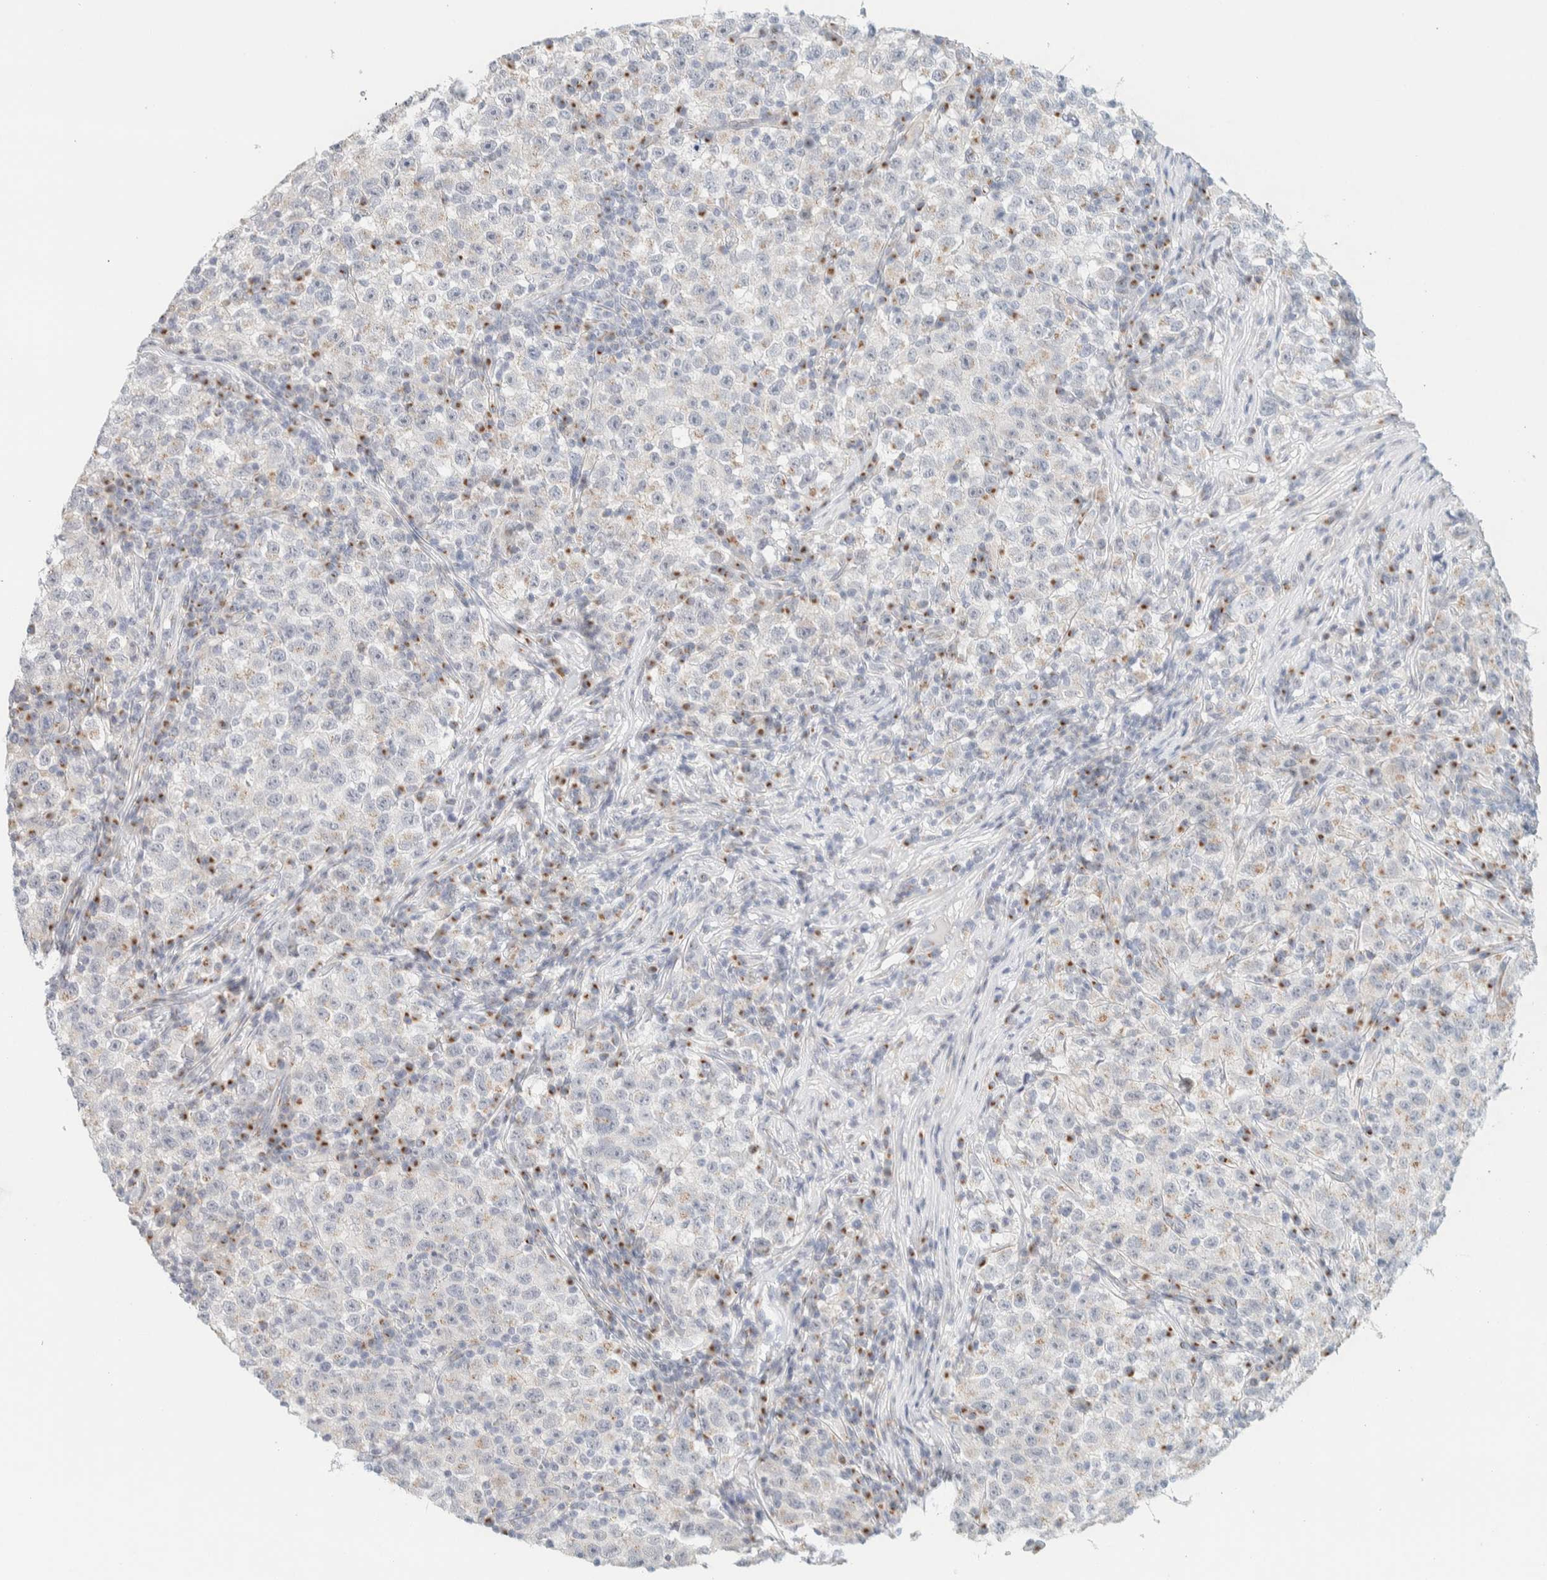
{"staining": {"intensity": "moderate", "quantity": "<25%", "location": "cytoplasmic/membranous"}, "tissue": "testis cancer", "cell_type": "Tumor cells", "image_type": "cancer", "snomed": [{"axis": "morphology", "description": "Seminoma, NOS"}, {"axis": "topography", "description": "Testis"}], "caption": "Immunohistochemical staining of testis cancer displays low levels of moderate cytoplasmic/membranous expression in approximately <25% of tumor cells. The staining is performed using DAB brown chromogen to label protein expression. The nuclei are counter-stained blue using hematoxylin.", "gene": "SPNS3", "patient": {"sex": "male", "age": 22}}